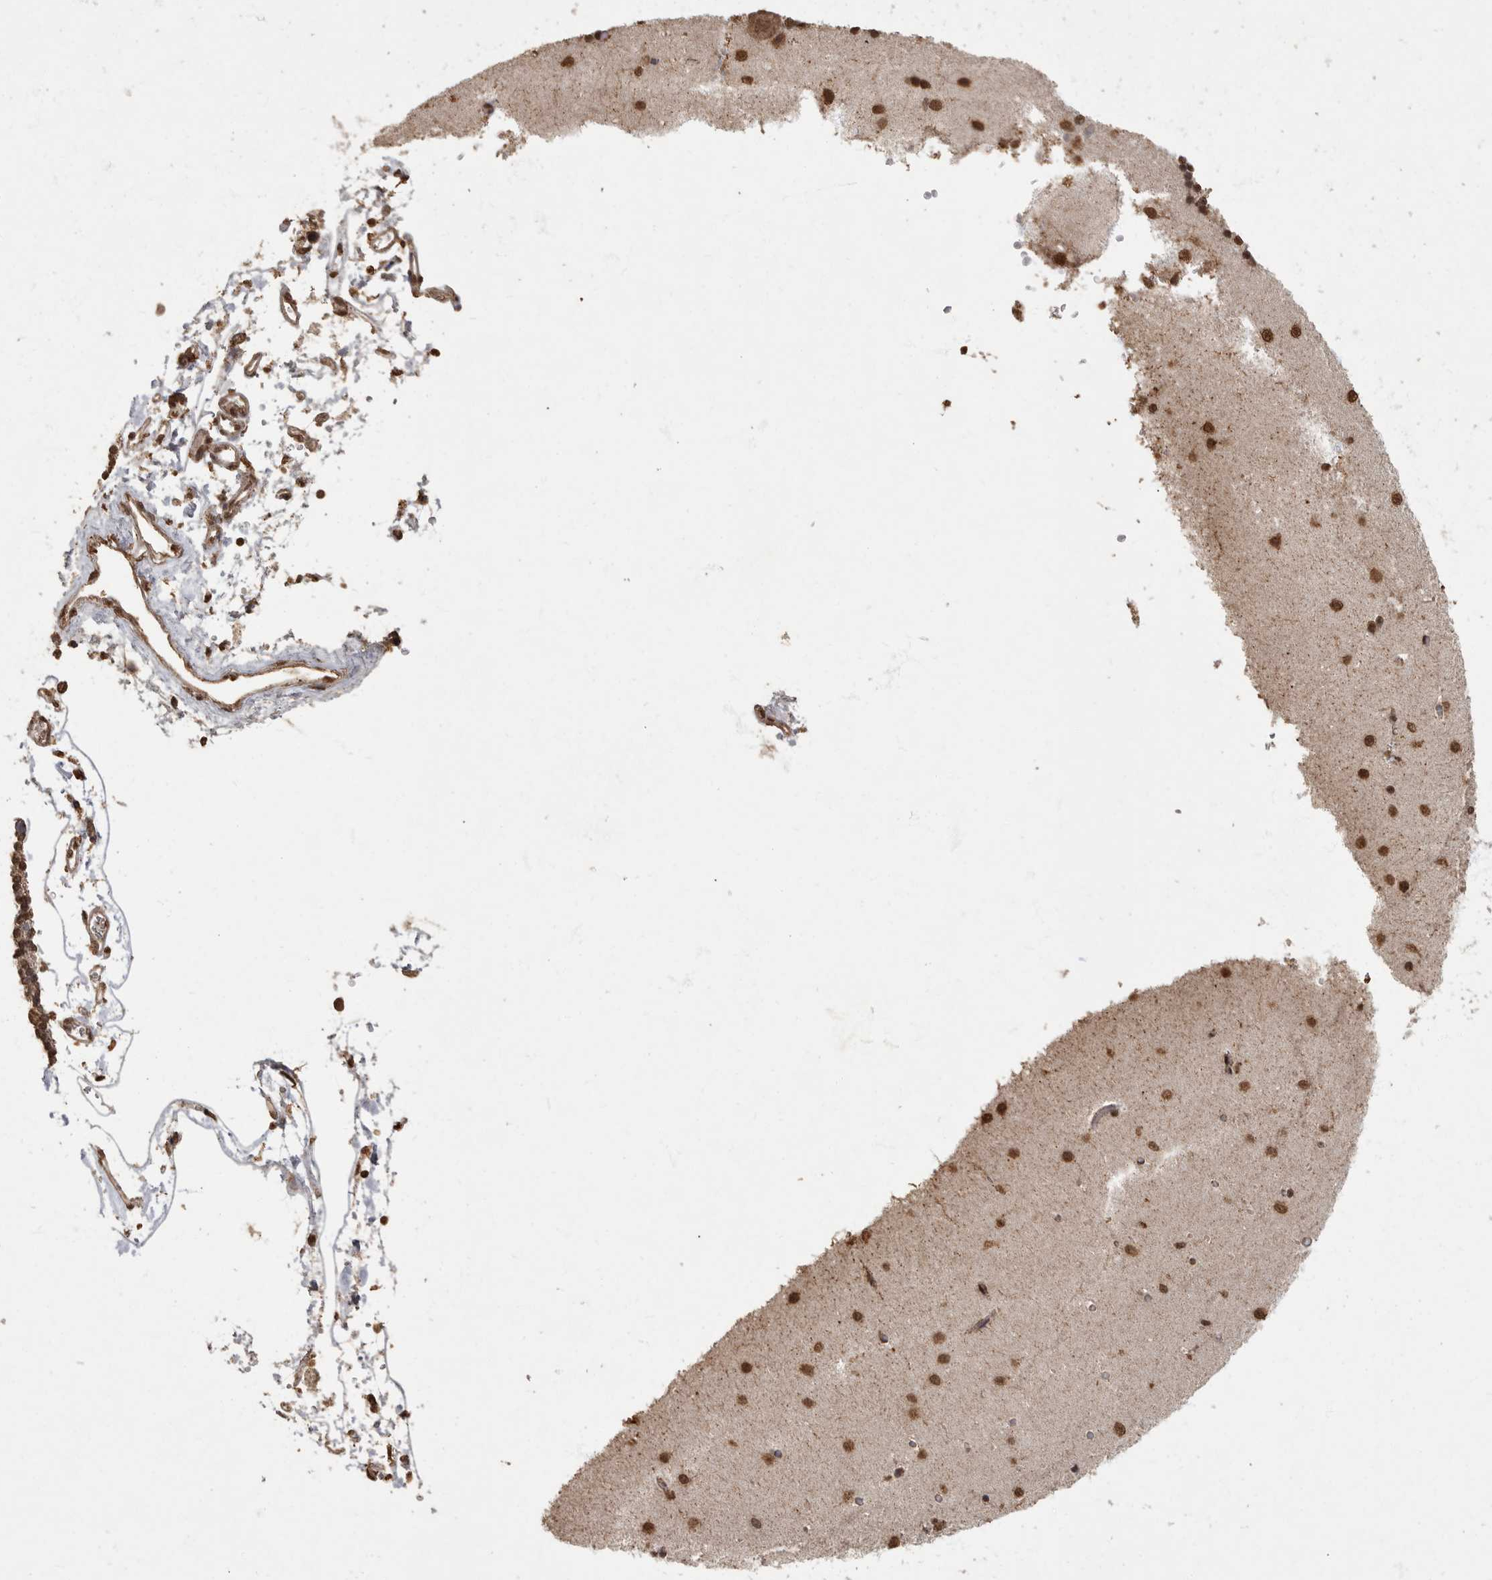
{"staining": {"intensity": "weak", "quantity": "25%-75%", "location": "nuclear"}, "tissue": "cerebellum", "cell_type": "Cells in granular layer", "image_type": "normal", "snomed": [{"axis": "morphology", "description": "Normal tissue, NOS"}, {"axis": "topography", "description": "Cerebellum"}], "caption": "Protein staining of benign cerebellum reveals weak nuclear positivity in approximately 25%-75% of cells in granular layer. The protein of interest is shown in brown color, while the nuclei are stained blue.", "gene": "MAFG", "patient": {"sex": "male", "age": 37}}